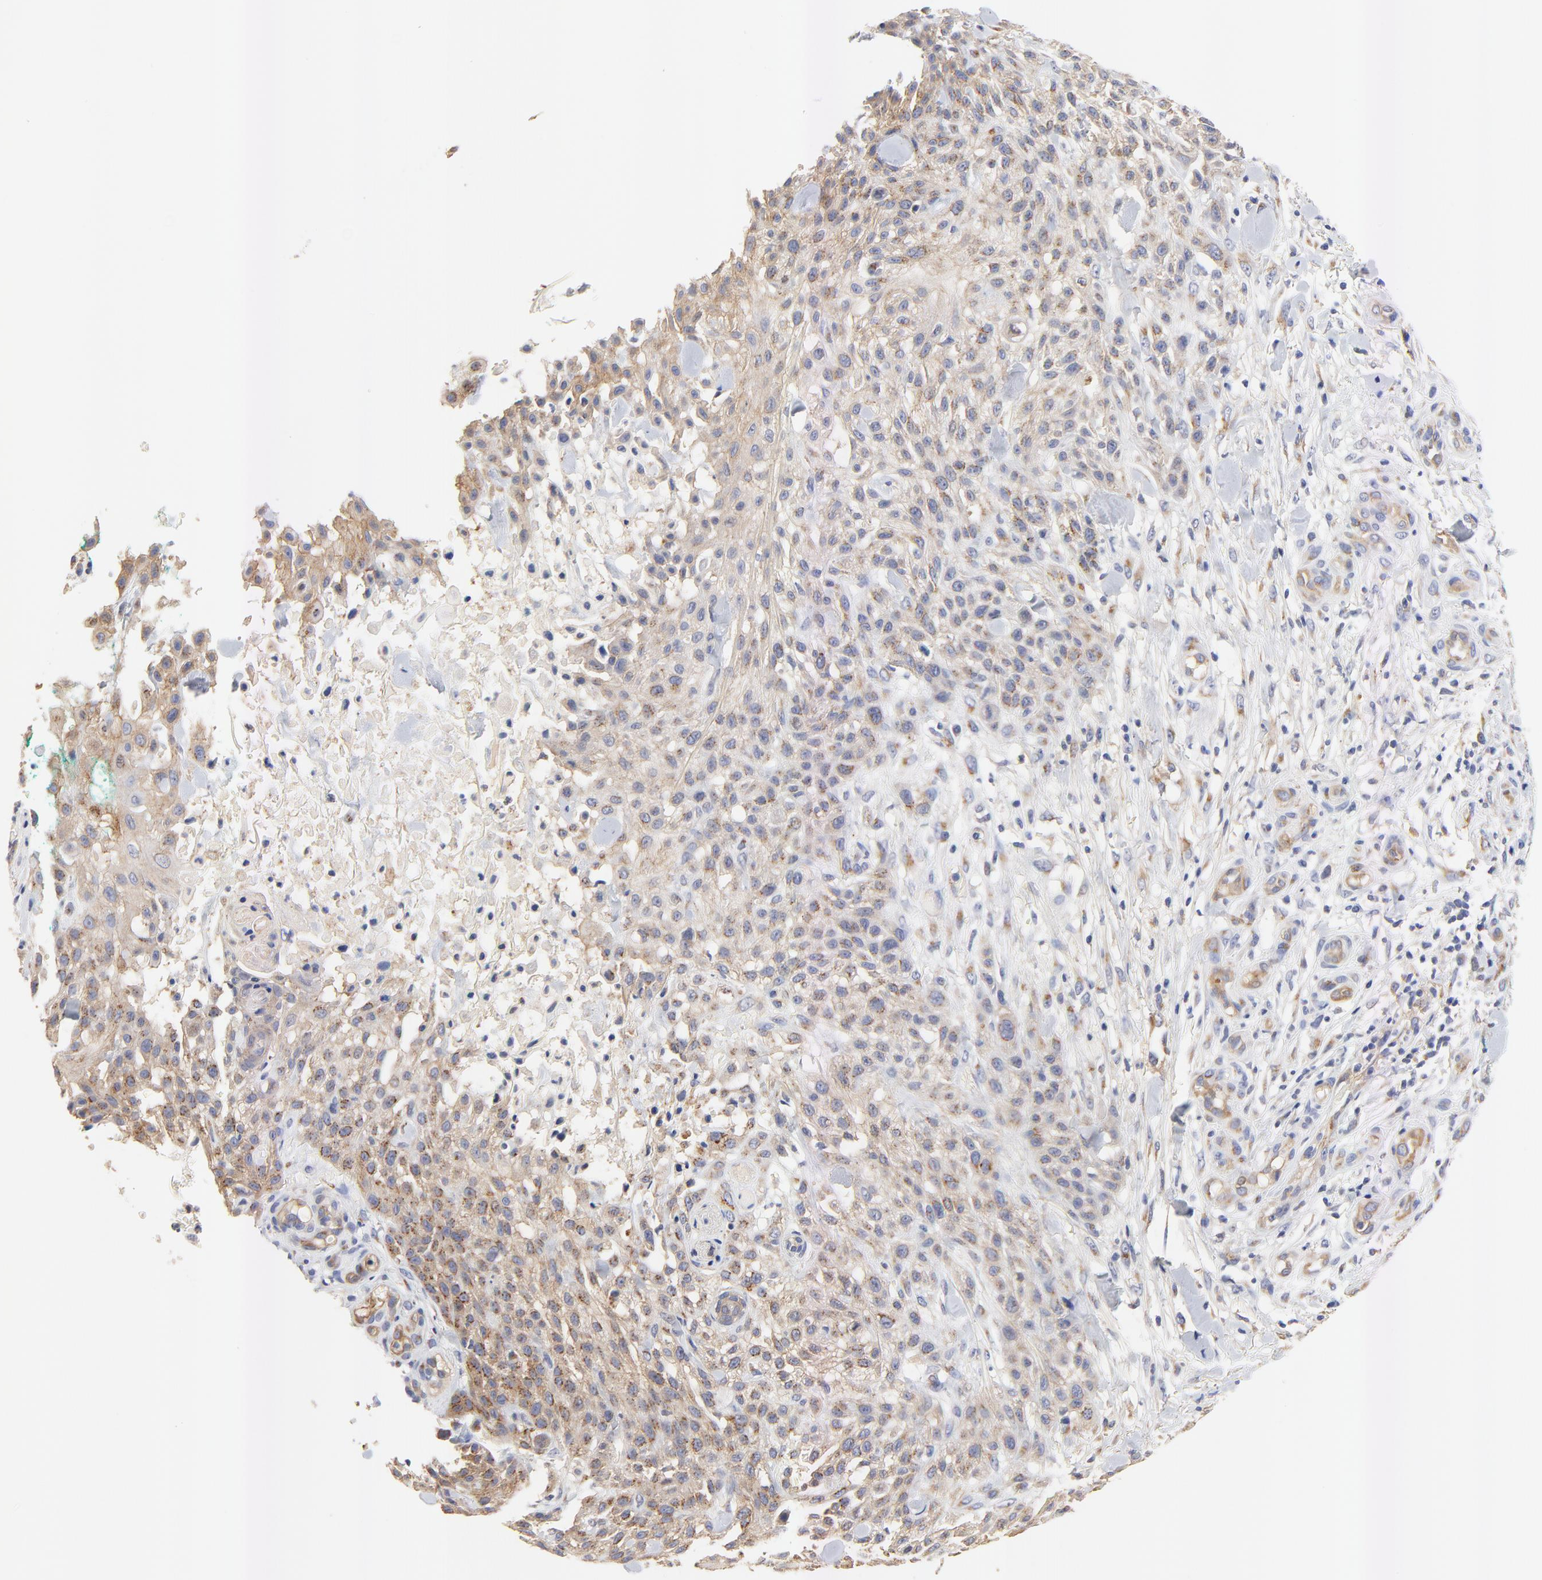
{"staining": {"intensity": "moderate", "quantity": ">75%", "location": "cytoplasmic/membranous"}, "tissue": "skin cancer", "cell_type": "Tumor cells", "image_type": "cancer", "snomed": [{"axis": "morphology", "description": "Squamous cell carcinoma, NOS"}, {"axis": "topography", "description": "Skin"}], "caption": "Immunohistochemistry staining of skin cancer, which shows medium levels of moderate cytoplasmic/membranous staining in approximately >75% of tumor cells indicating moderate cytoplasmic/membranous protein staining. The staining was performed using DAB (brown) for protein detection and nuclei were counterstained in hematoxylin (blue).", "gene": "FBXL2", "patient": {"sex": "female", "age": 42}}